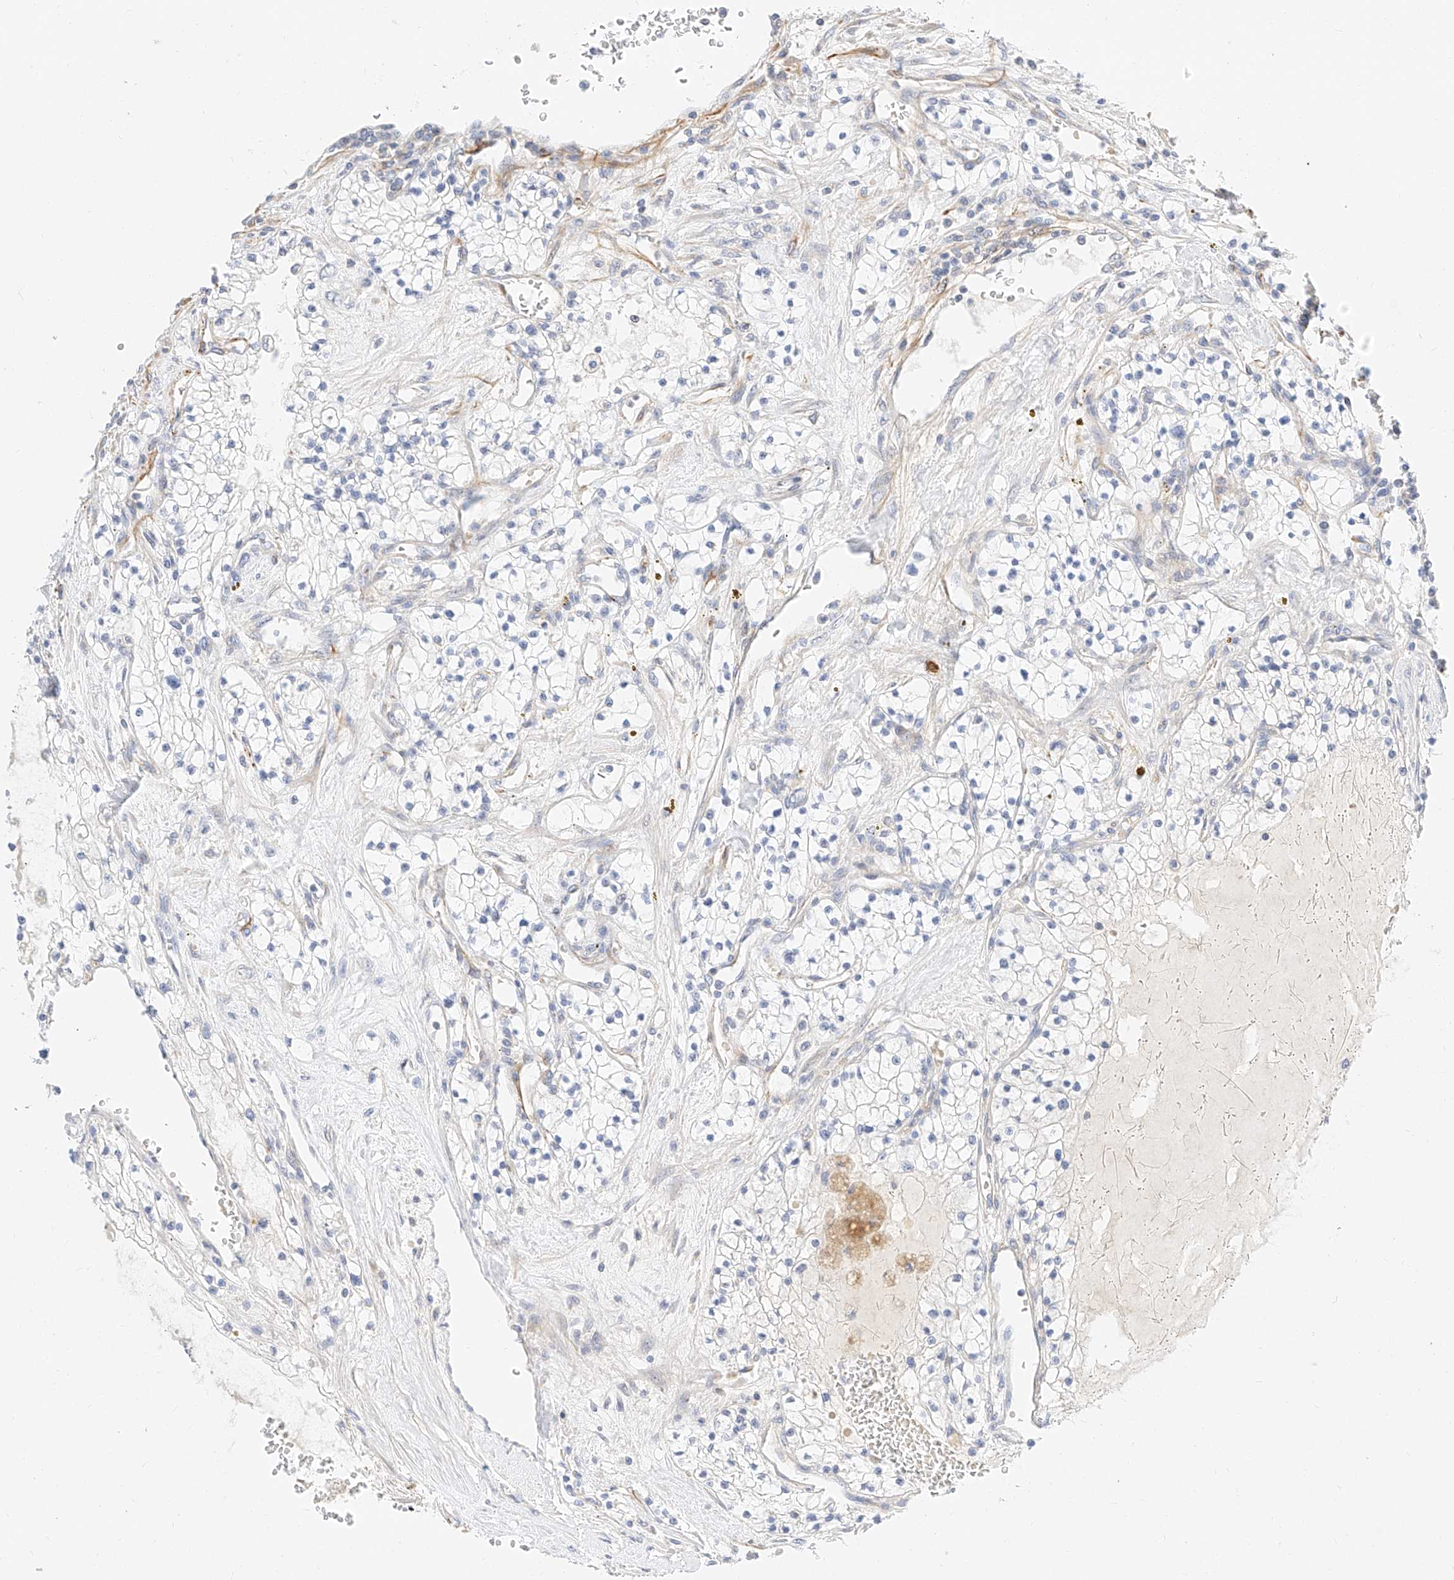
{"staining": {"intensity": "negative", "quantity": "none", "location": "none"}, "tissue": "renal cancer", "cell_type": "Tumor cells", "image_type": "cancer", "snomed": [{"axis": "morphology", "description": "Normal tissue, NOS"}, {"axis": "morphology", "description": "Adenocarcinoma, NOS"}, {"axis": "topography", "description": "Kidney"}], "caption": "The immunohistochemistry image has no significant positivity in tumor cells of renal adenocarcinoma tissue.", "gene": "CDCP2", "patient": {"sex": "male", "age": 68}}